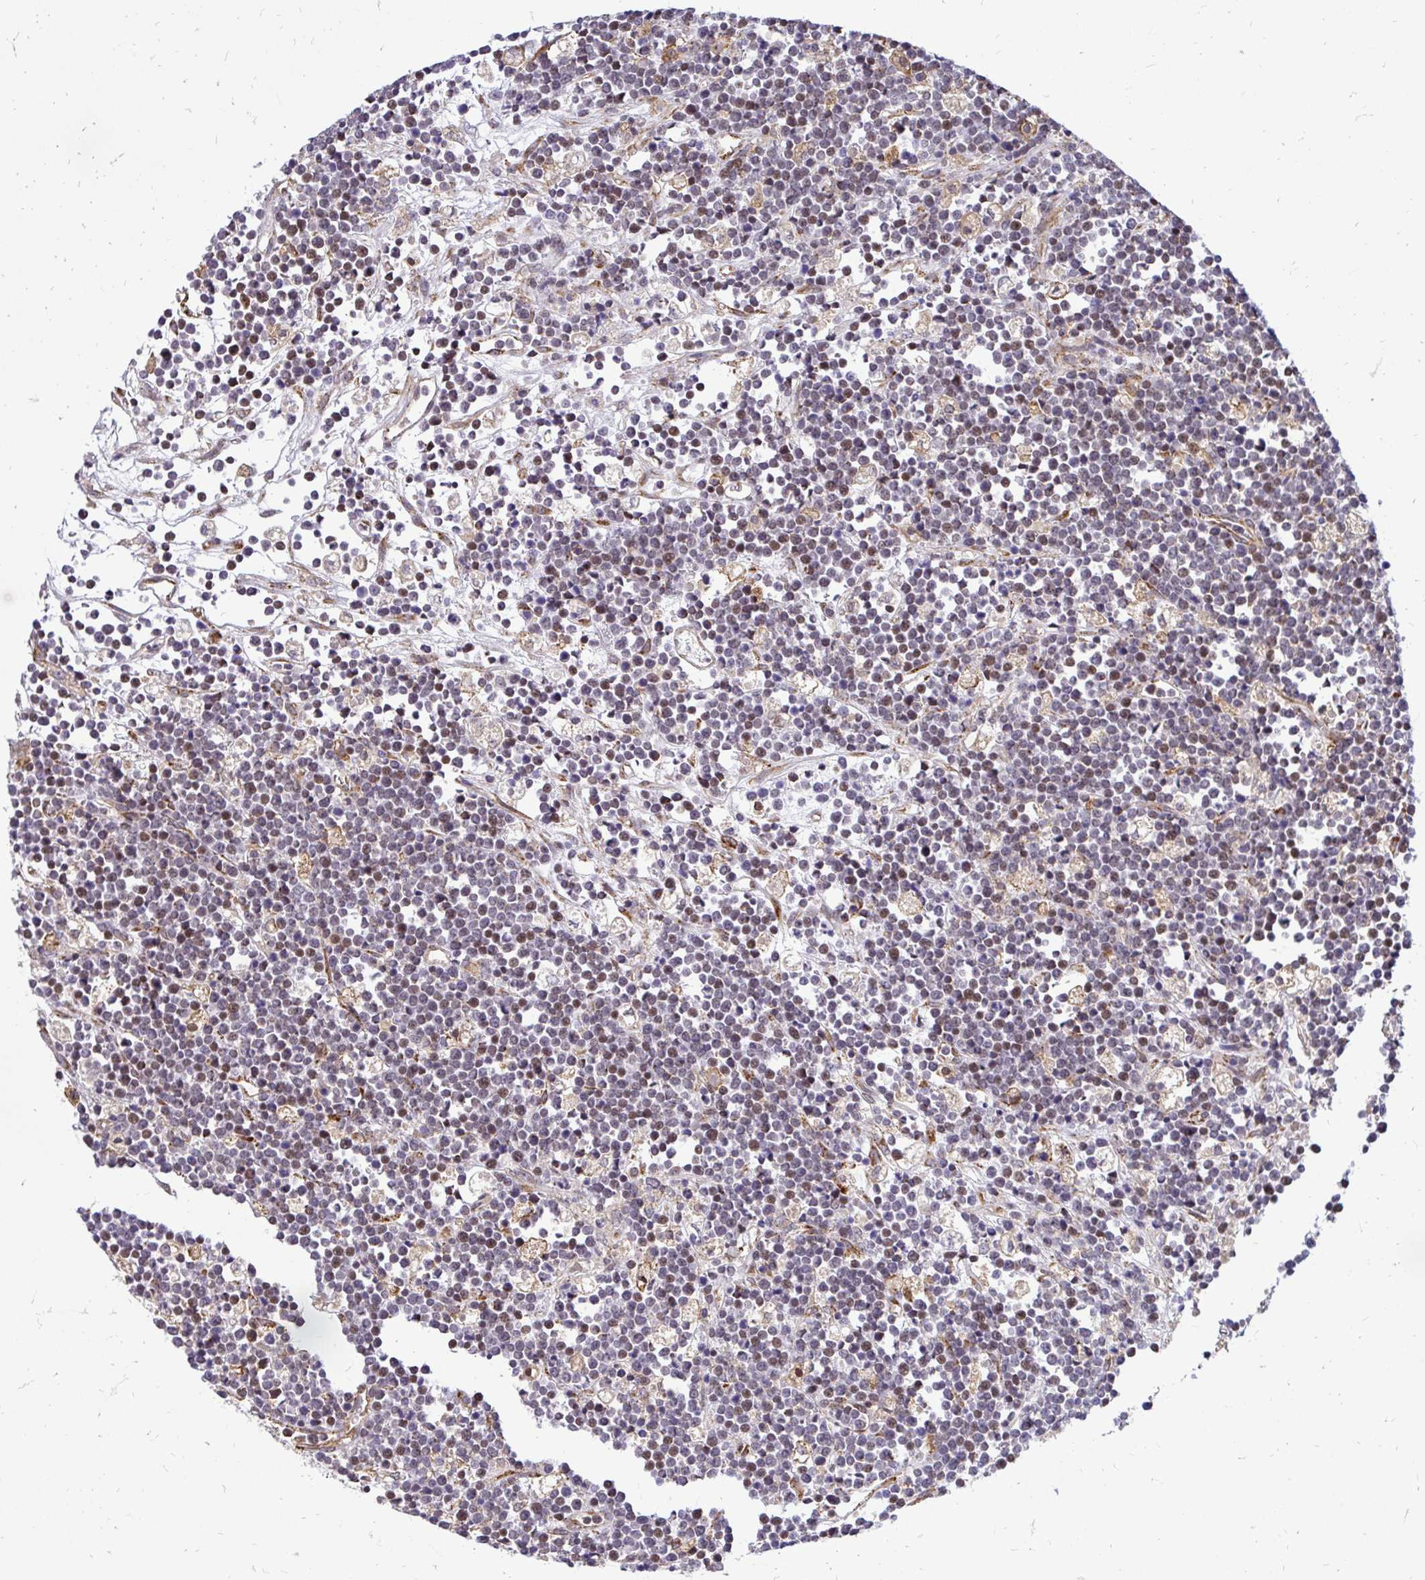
{"staining": {"intensity": "weak", "quantity": "<25%", "location": "cytoplasmic/membranous,nuclear"}, "tissue": "lymphoma", "cell_type": "Tumor cells", "image_type": "cancer", "snomed": [{"axis": "morphology", "description": "Malignant lymphoma, non-Hodgkin's type, High grade"}, {"axis": "topography", "description": "Ovary"}], "caption": "IHC histopathology image of human malignant lymphoma, non-Hodgkin's type (high-grade) stained for a protein (brown), which shows no positivity in tumor cells. The staining is performed using DAB brown chromogen with nuclei counter-stained in using hematoxylin.", "gene": "NAALAD2", "patient": {"sex": "female", "age": 56}}